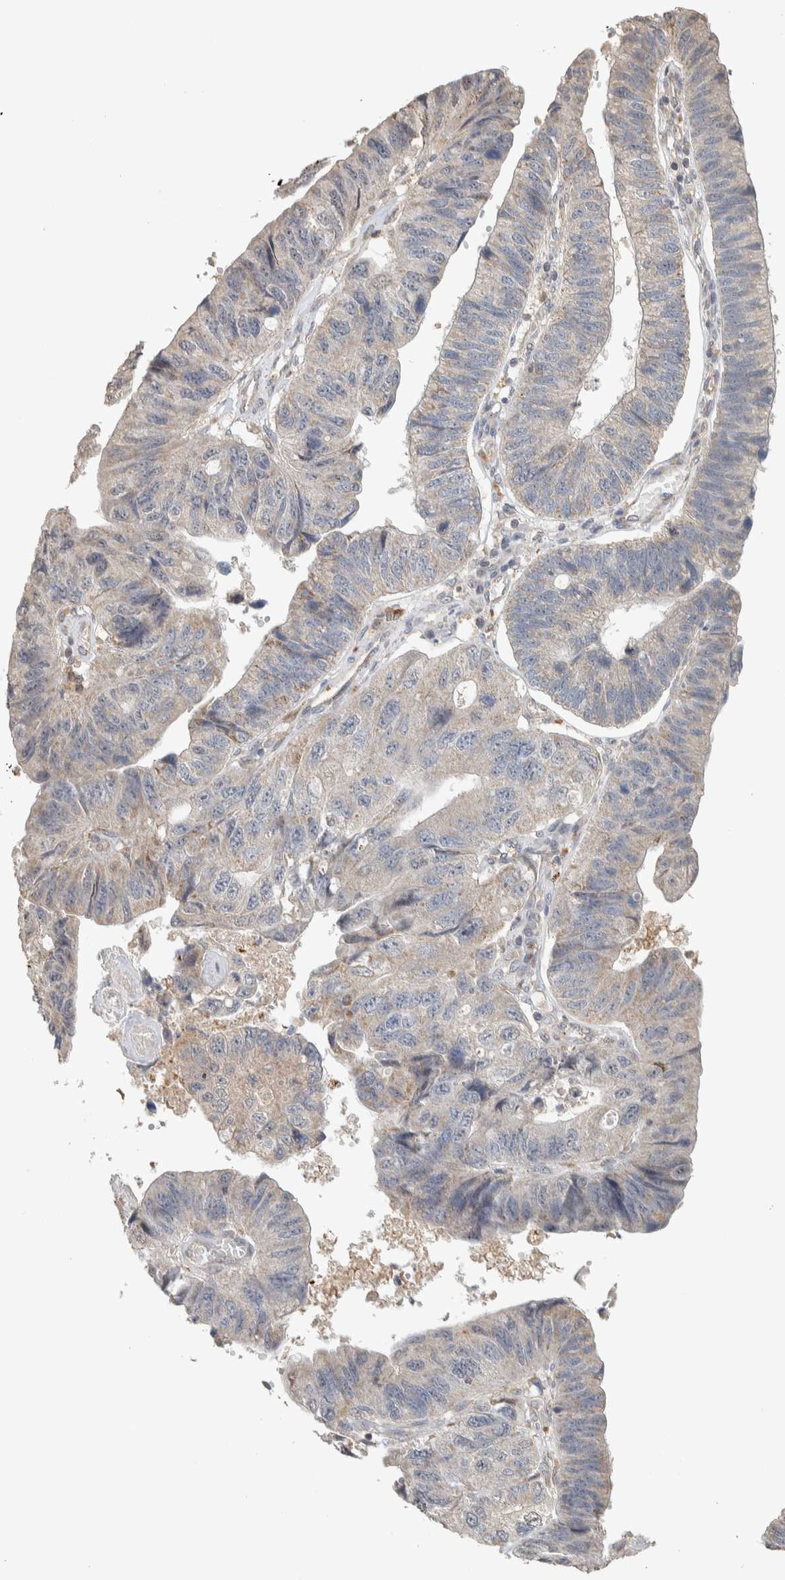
{"staining": {"intensity": "weak", "quantity": "25%-75%", "location": "cytoplasmic/membranous"}, "tissue": "stomach cancer", "cell_type": "Tumor cells", "image_type": "cancer", "snomed": [{"axis": "morphology", "description": "Adenocarcinoma, NOS"}, {"axis": "topography", "description": "Stomach"}], "caption": "Brown immunohistochemical staining in stomach cancer demonstrates weak cytoplasmic/membranous positivity in approximately 25%-75% of tumor cells.", "gene": "PDE7B", "patient": {"sex": "male", "age": 59}}